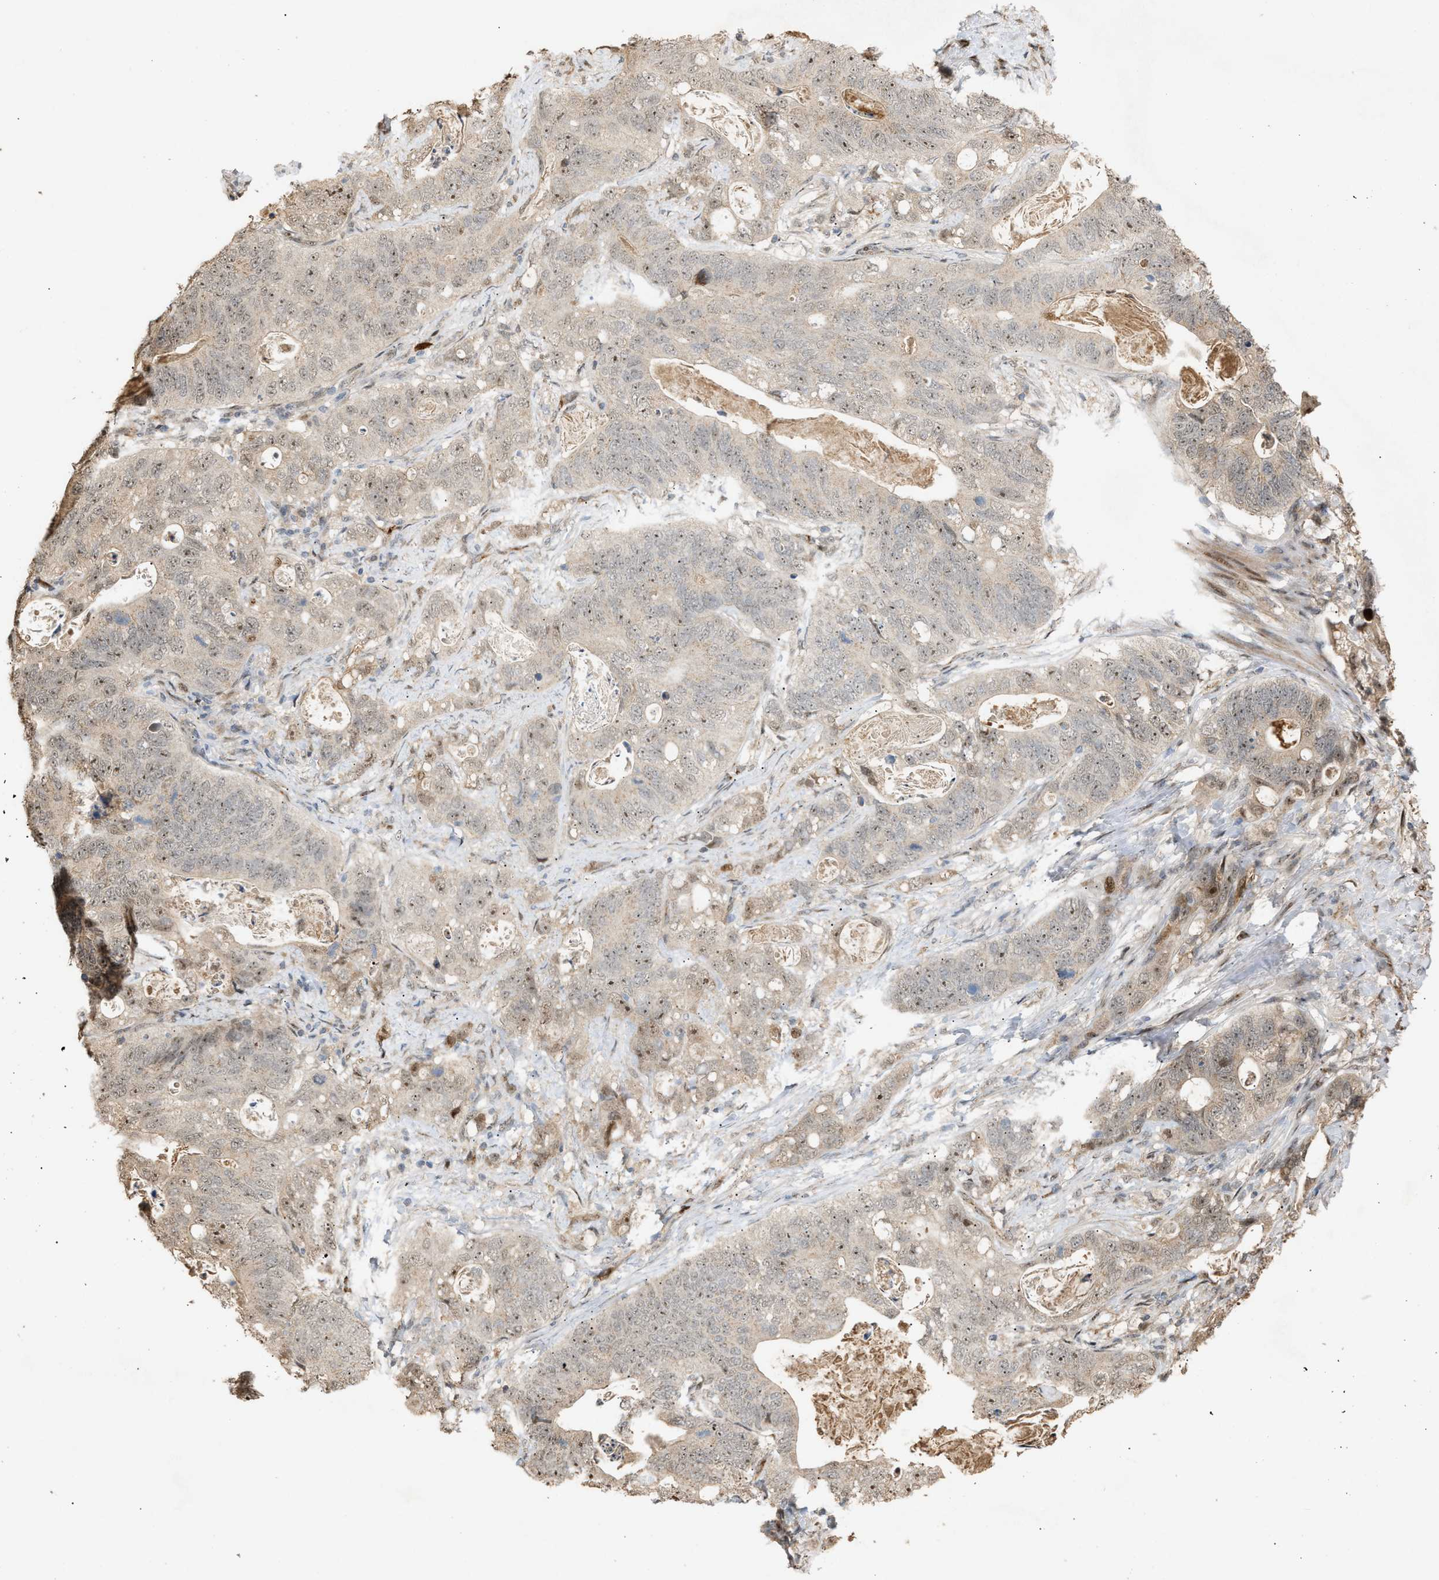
{"staining": {"intensity": "moderate", "quantity": ">75%", "location": "cytoplasmic/membranous,nuclear"}, "tissue": "stomach cancer", "cell_type": "Tumor cells", "image_type": "cancer", "snomed": [{"axis": "morphology", "description": "Normal tissue, NOS"}, {"axis": "morphology", "description": "Adenocarcinoma, NOS"}, {"axis": "topography", "description": "Stomach"}], "caption": "Immunohistochemistry image of neoplastic tissue: human stomach adenocarcinoma stained using IHC displays medium levels of moderate protein expression localized specifically in the cytoplasmic/membranous and nuclear of tumor cells, appearing as a cytoplasmic/membranous and nuclear brown color.", "gene": "ZFAND5", "patient": {"sex": "female", "age": 89}}